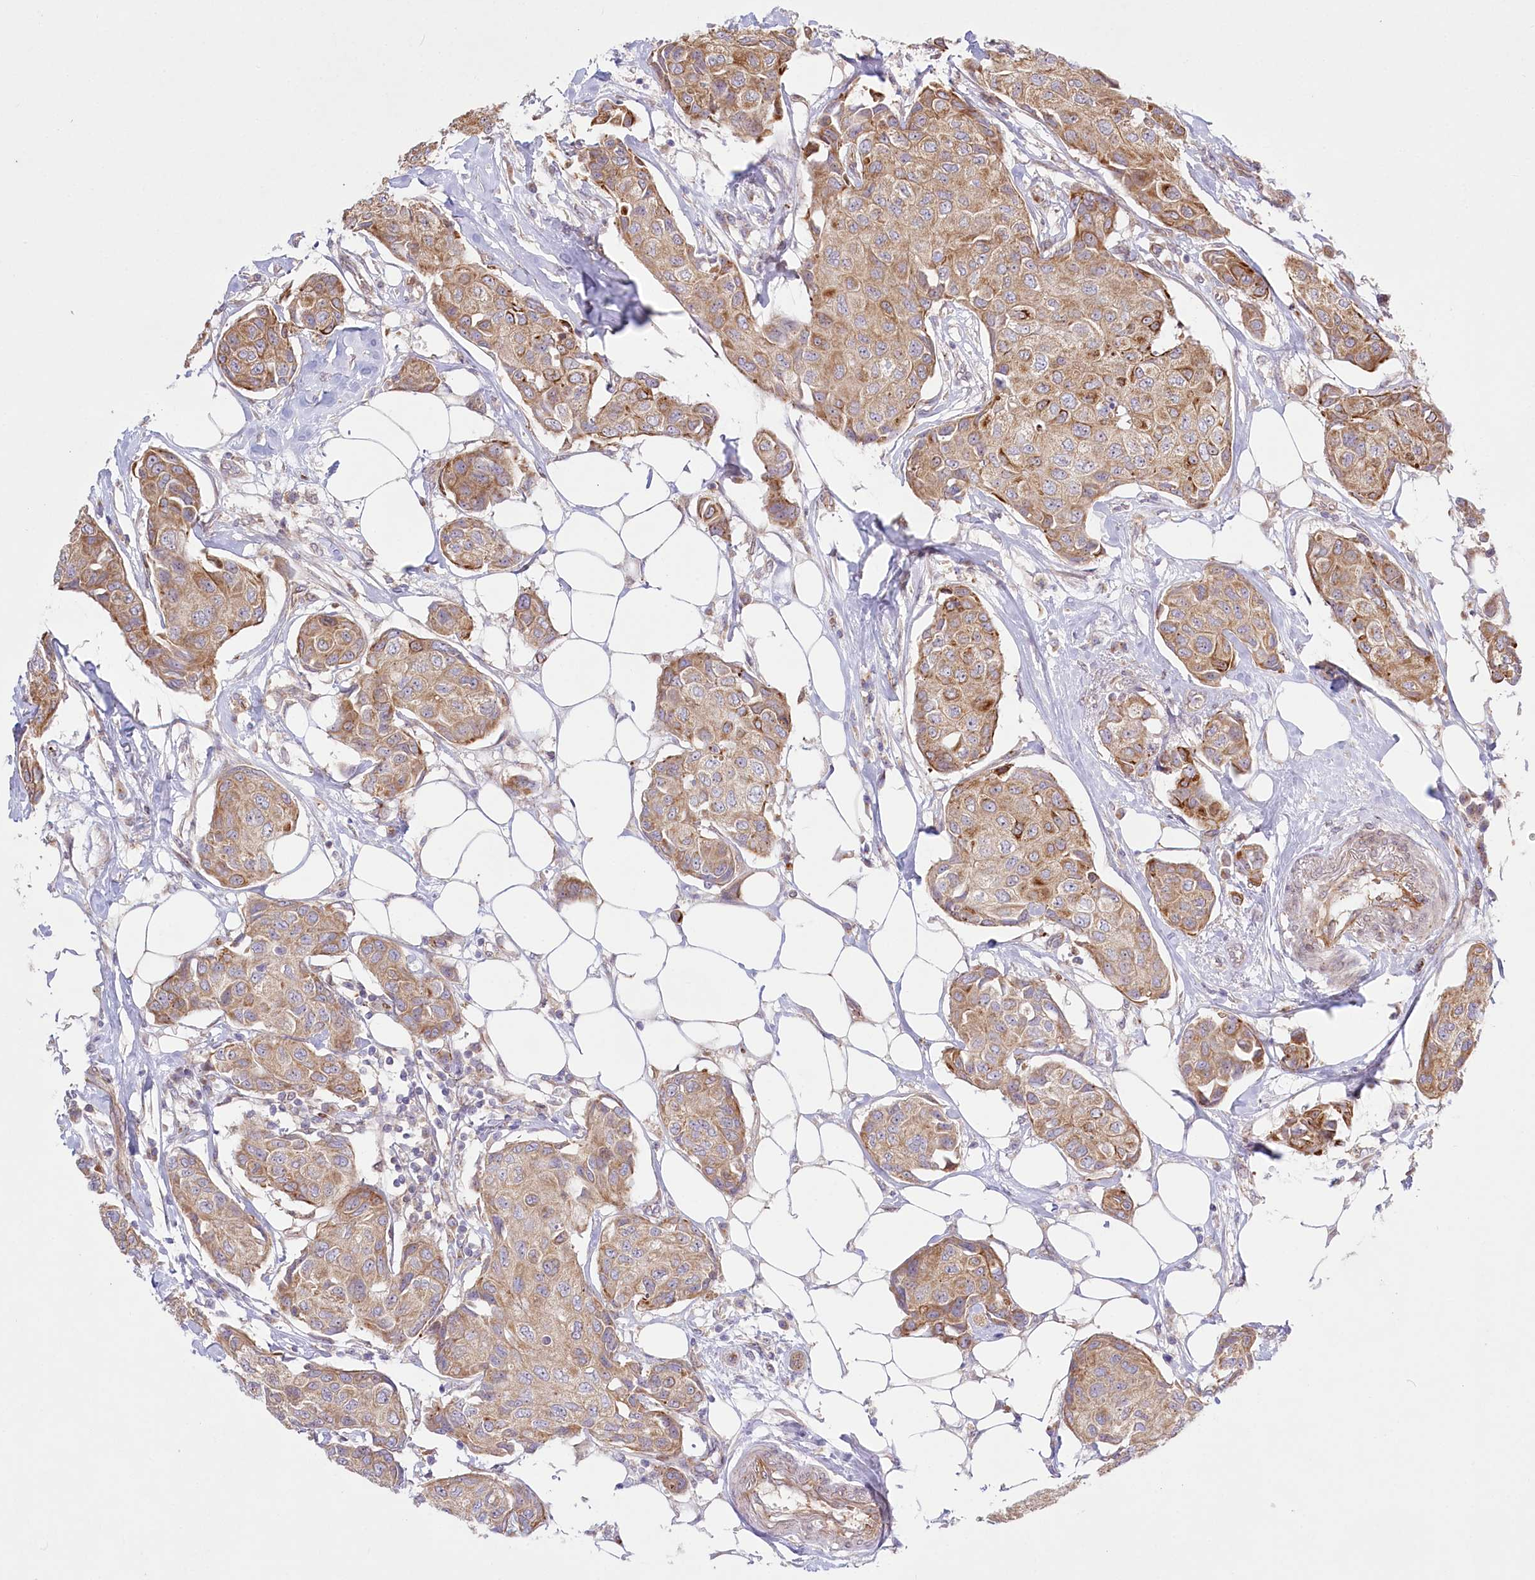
{"staining": {"intensity": "moderate", "quantity": ">75%", "location": "cytoplasmic/membranous"}, "tissue": "breast cancer", "cell_type": "Tumor cells", "image_type": "cancer", "snomed": [{"axis": "morphology", "description": "Duct carcinoma"}, {"axis": "topography", "description": "Breast"}], "caption": "Intraductal carcinoma (breast) tissue displays moderate cytoplasmic/membranous positivity in approximately >75% of tumor cells", "gene": "COMMD3", "patient": {"sex": "female", "age": 80}}